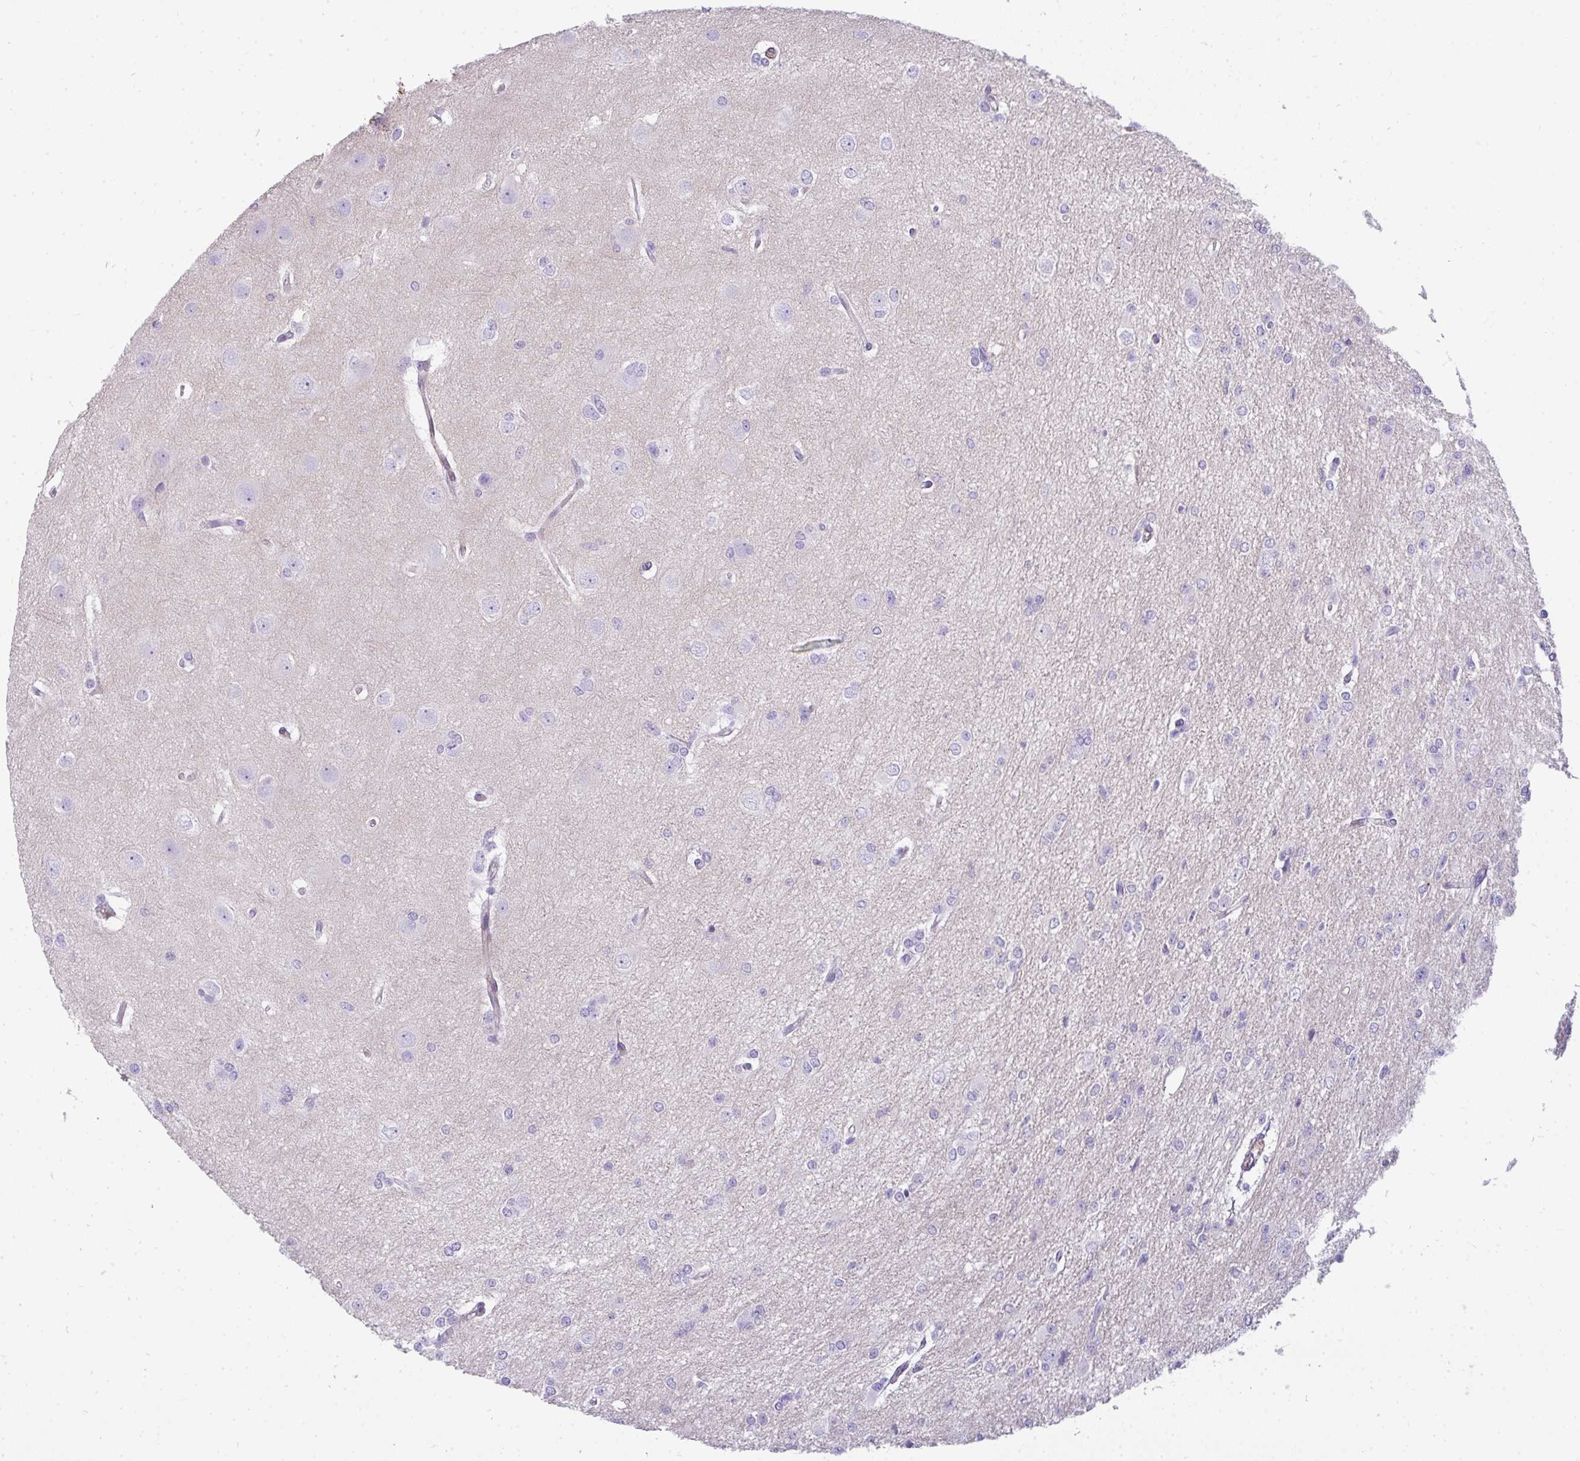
{"staining": {"intensity": "negative", "quantity": "none", "location": "none"}, "tissue": "glioma", "cell_type": "Tumor cells", "image_type": "cancer", "snomed": [{"axis": "morphology", "description": "Glioma, malignant, Low grade"}, {"axis": "topography", "description": "Brain"}], "caption": "Immunohistochemistry micrograph of glioma stained for a protein (brown), which exhibits no expression in tumor cells. (Immunohistochemistry (ihc), brightfield microscopy, high magnification).", "gene": "CDRT15", "patient": {"sex": "male", "age": 26}}